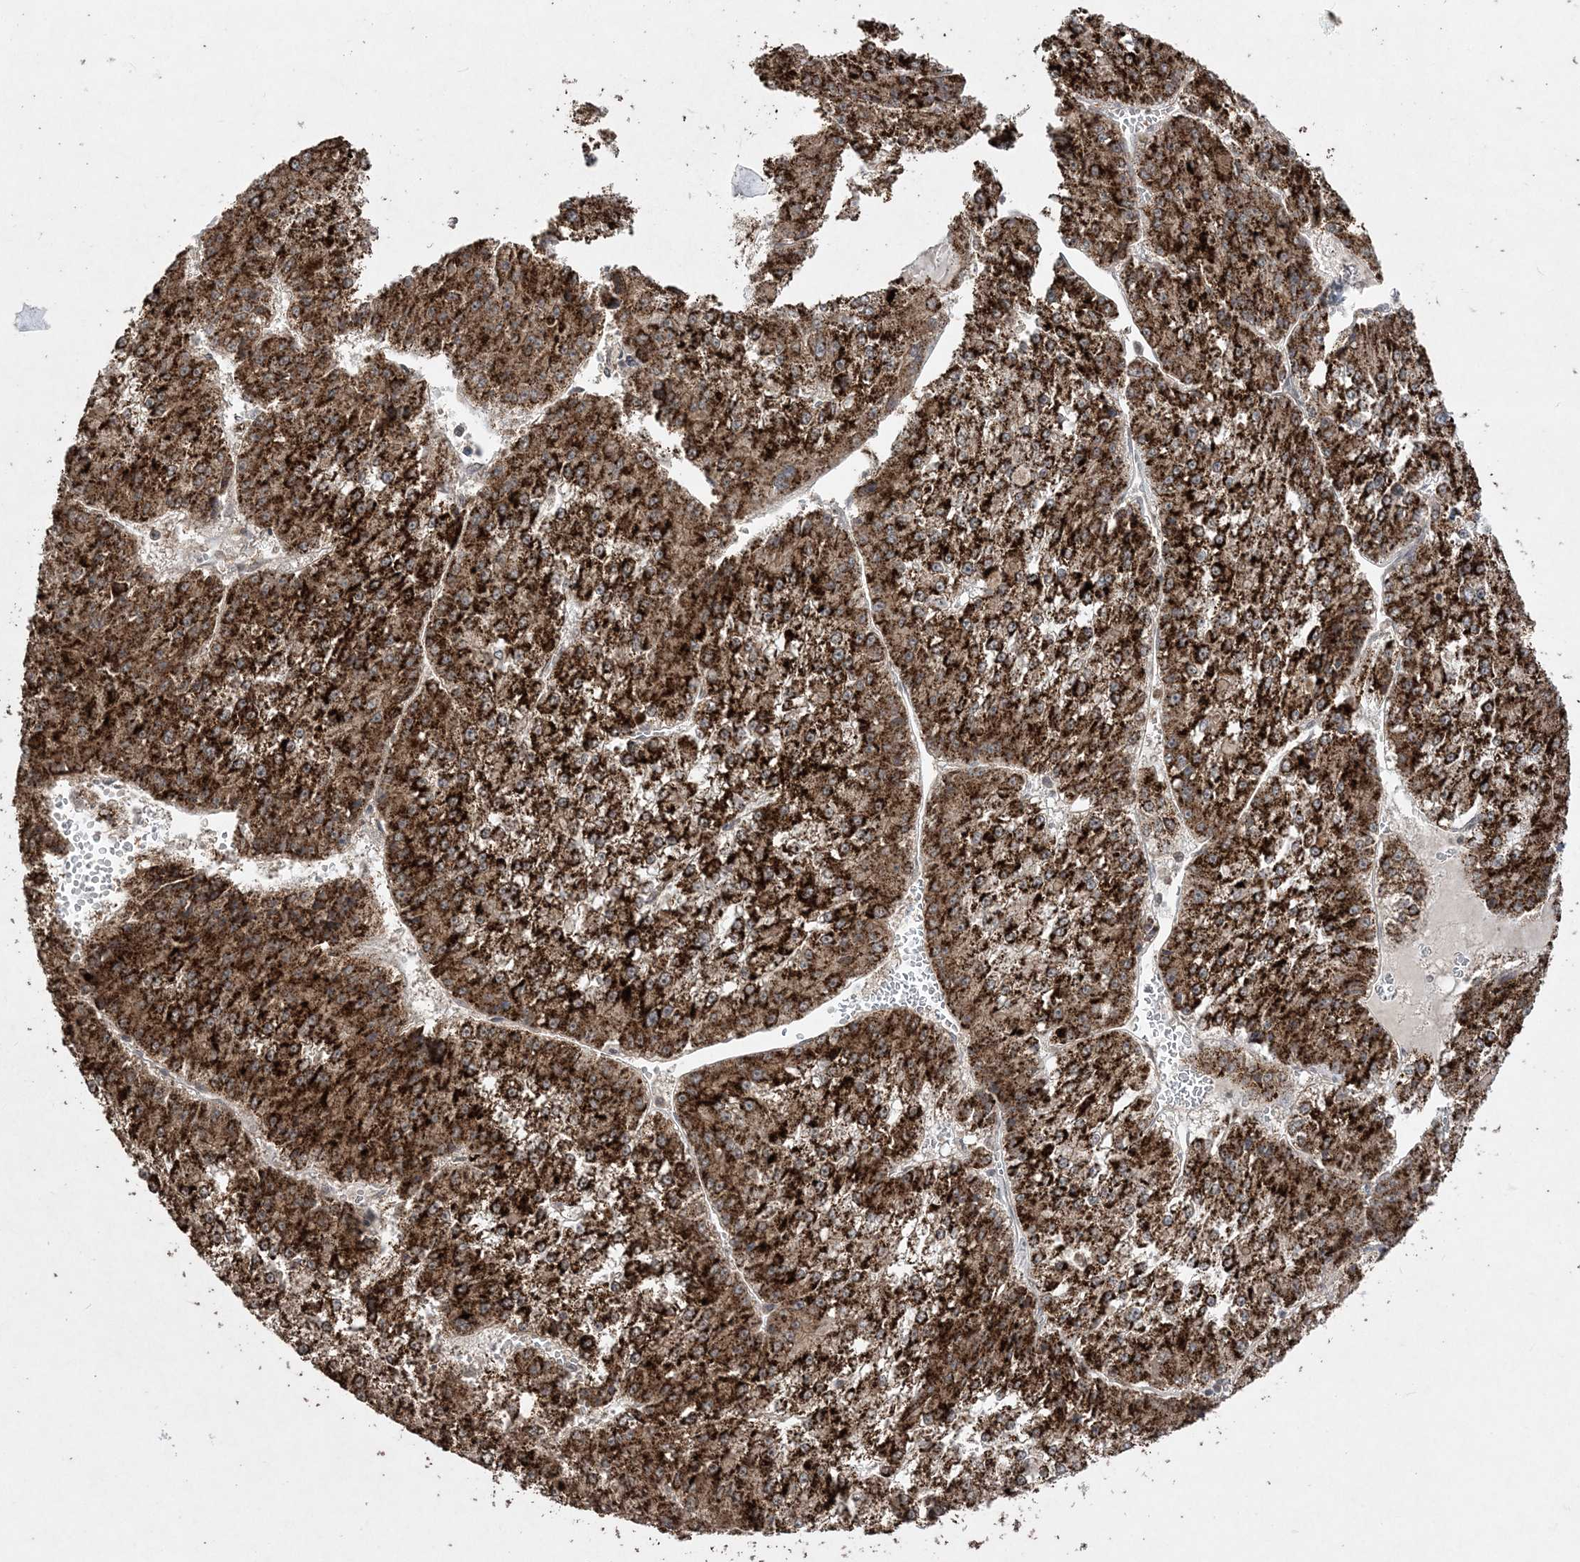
{"staining": {"intensity": "strong", "quantity": ">75%", "location": "cytoplasmic/membranous"}, "tissue": "liver cancer", "cell_type": "Tumor cells", "image_type": "cancer", "snomed": [{"axis": "morphology", "description": "Carcinoma, Hepatocellular, NOS"}, {"axis": "topography", "description": "Liver"}], "caption": "The micrograph reveals immunohistochemical staining of hepatocellular carcinoma (liver). There is strong cytoplasmic/membranous positivity is identified in about >75% of tumor cells.", "gene": "EHHADH", "patient": {"sex": "female", "age": 73}}